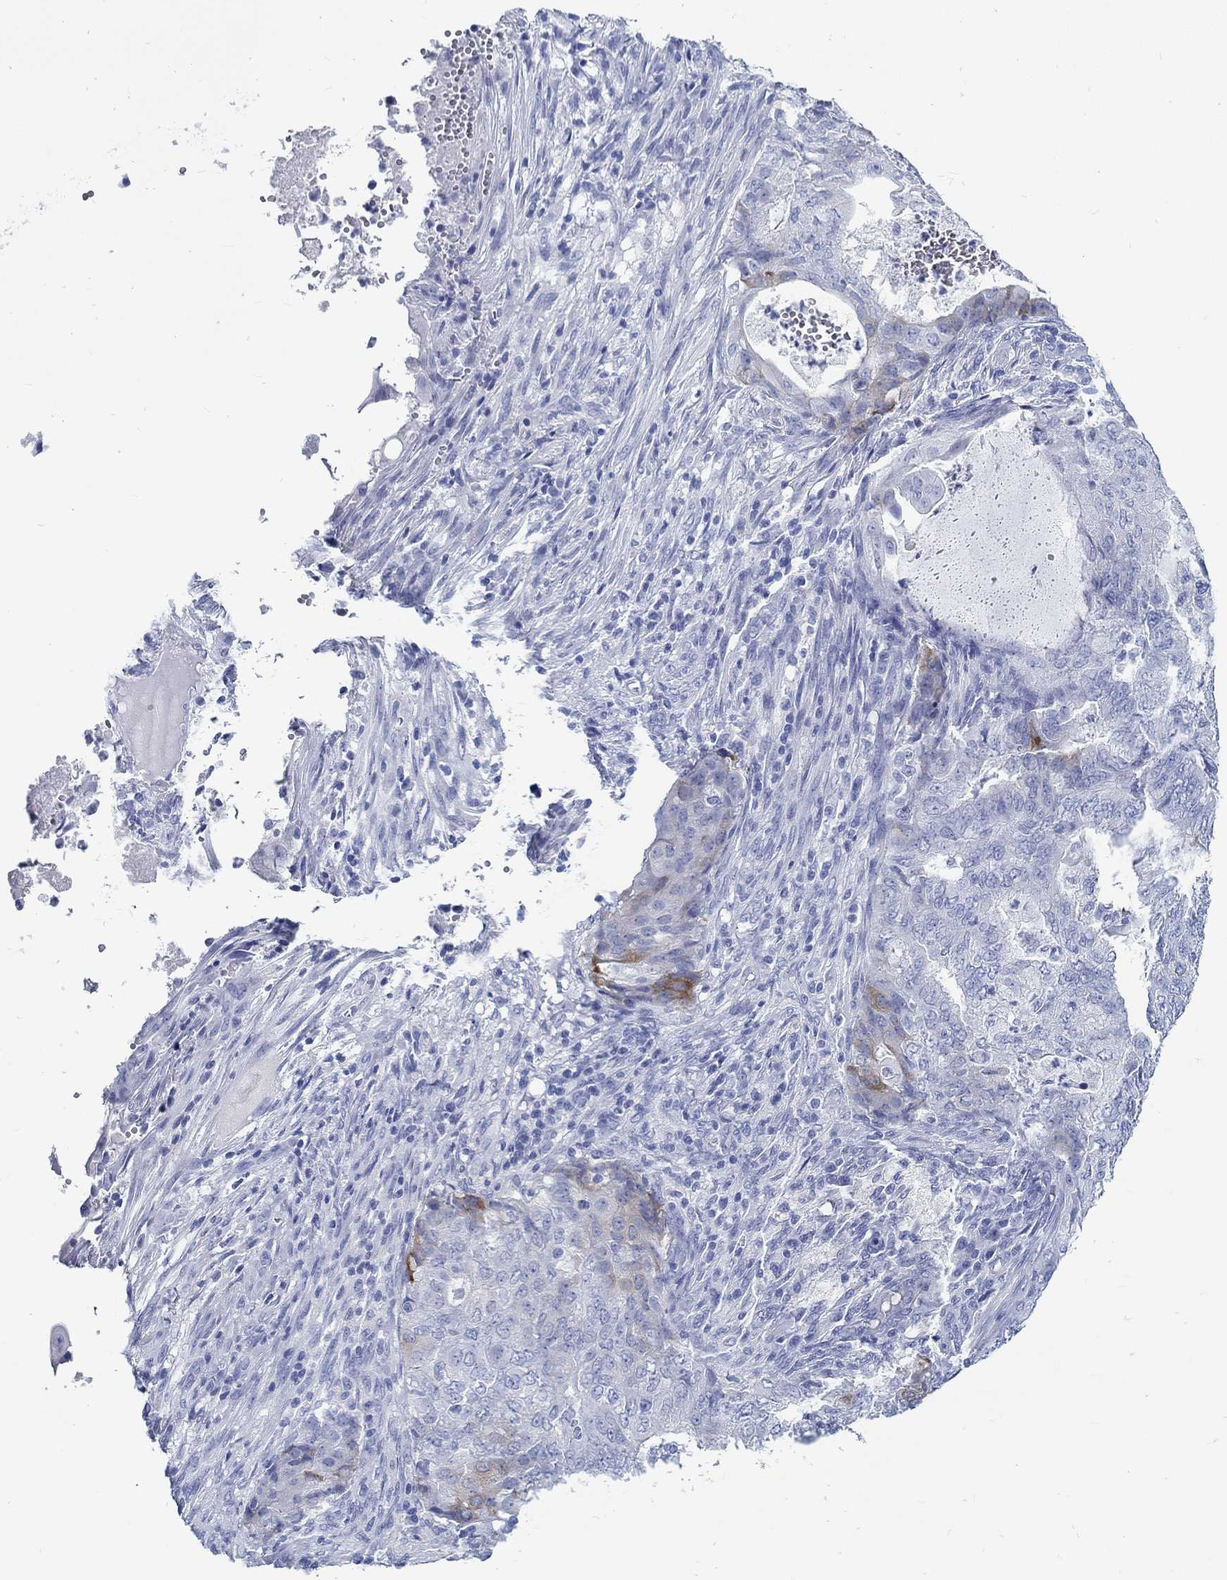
{"staining": {"intensity": "moderate", "quantity": "<25%", "location": "cytoplasmic/membranous"}, "tissue": "endometrial cancer", "cell_type": "Tumor cells", "image_type": "cancer", "snomed": [{"axis": "morphology", "description": "Adenocarcinoma, NOS"}, {"axis": "topography", "description": "Endometrium"}], "caption": "A low amount of moderate cytoplasmic/membranous staining is seen in approximately <25% of tumor cells in endometrial cancer (adenocarcinoma) tissue.", "gene": "RD3L", "patient": {"sex": "female", "age": 62}}